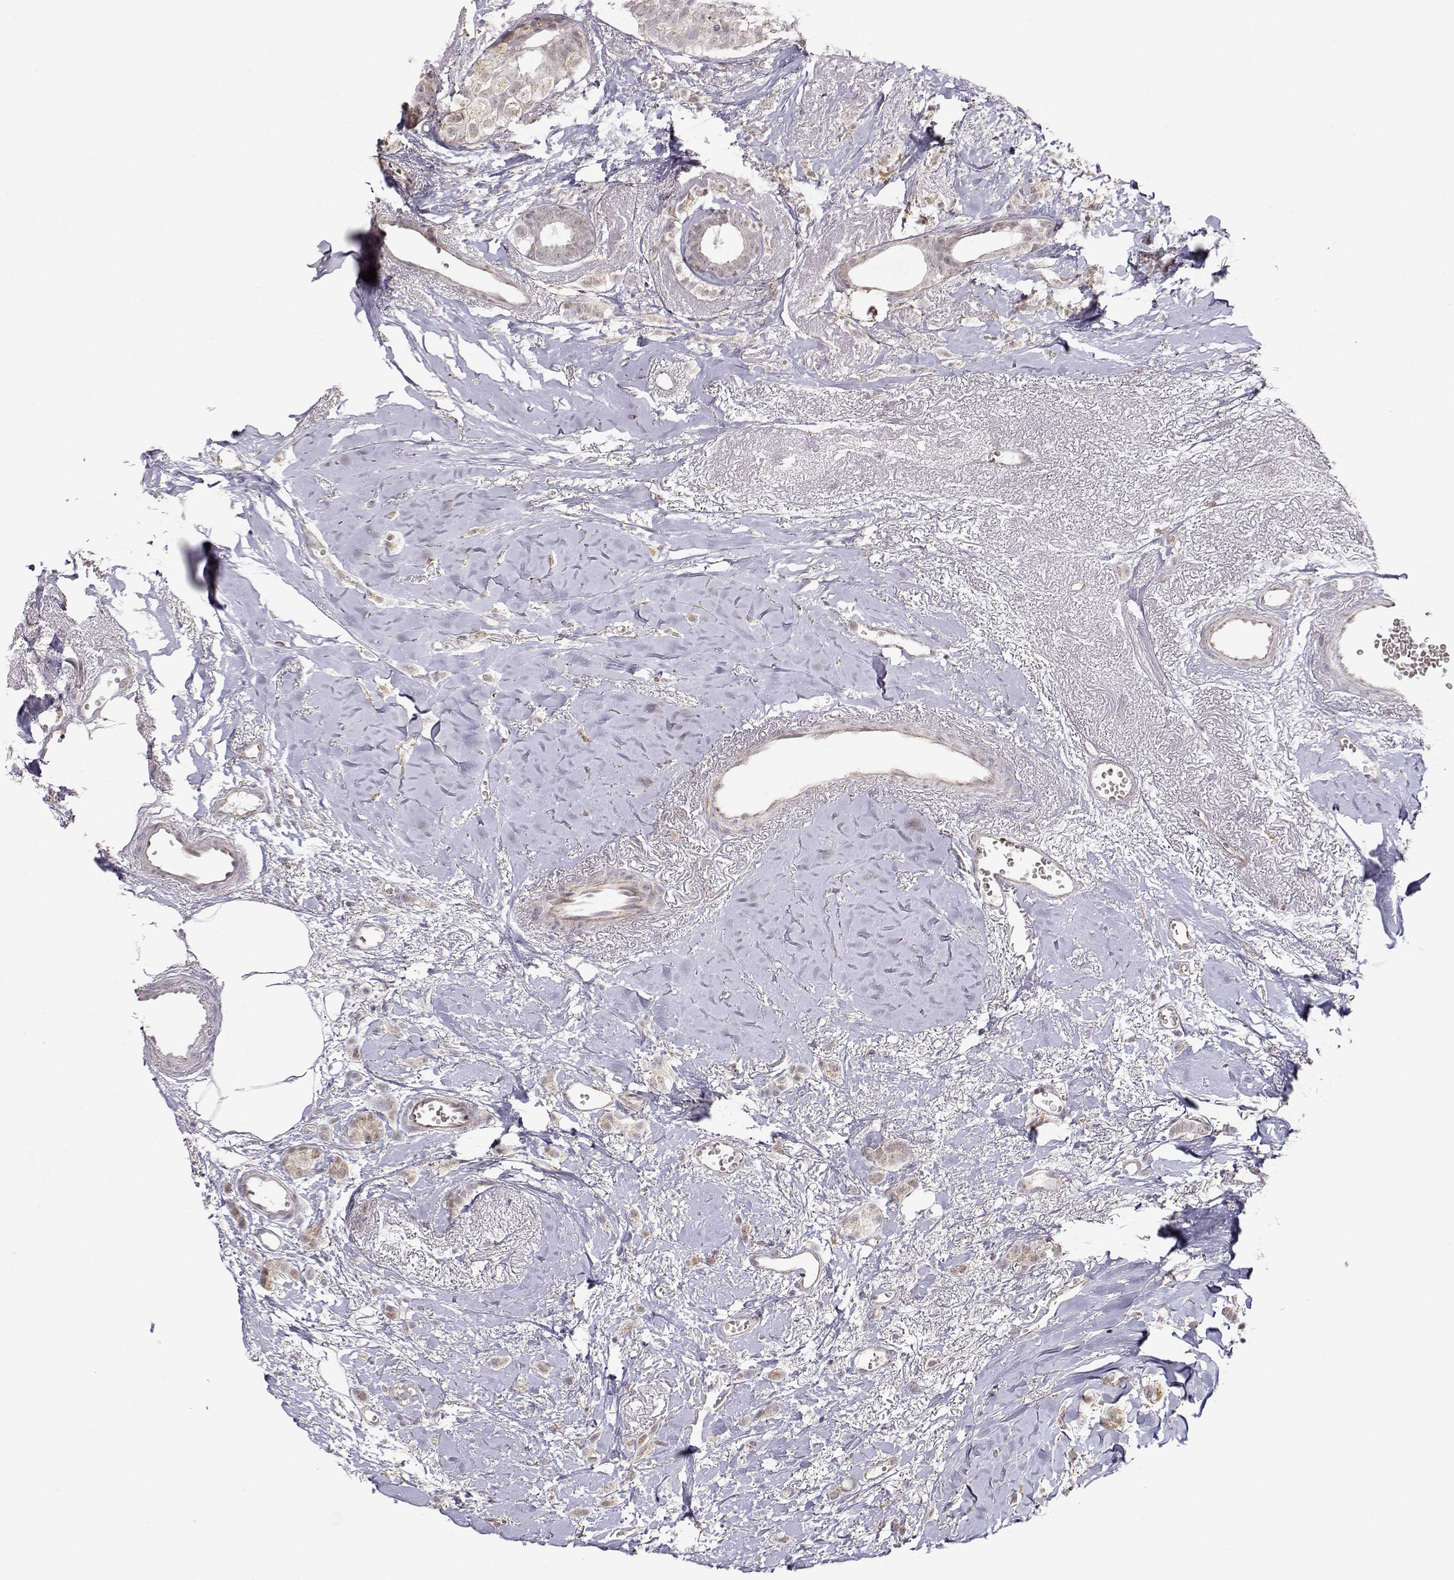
{"staining": {"intensity": "weak", "quantity": ">75%", "location": "cytoplasmic/membranous"}, "tissue": "breast cancer", "cell_type": "Tumor cells", "image_type": "cancer", "snomed": [{"axis": "morphology", "description": "Duct carcinoma"}, {"axis": "topography", "description": "Breast"}], "caption": "This is a micrograph of immunohistochemistry (IHC) staining of breast infiltrating ductal carcinoma, which shows weak staining in the cytoplasmic/membranous of tumor cells.", "gene": "EXOG", "patient": {"sex": "female", "age": 85}}